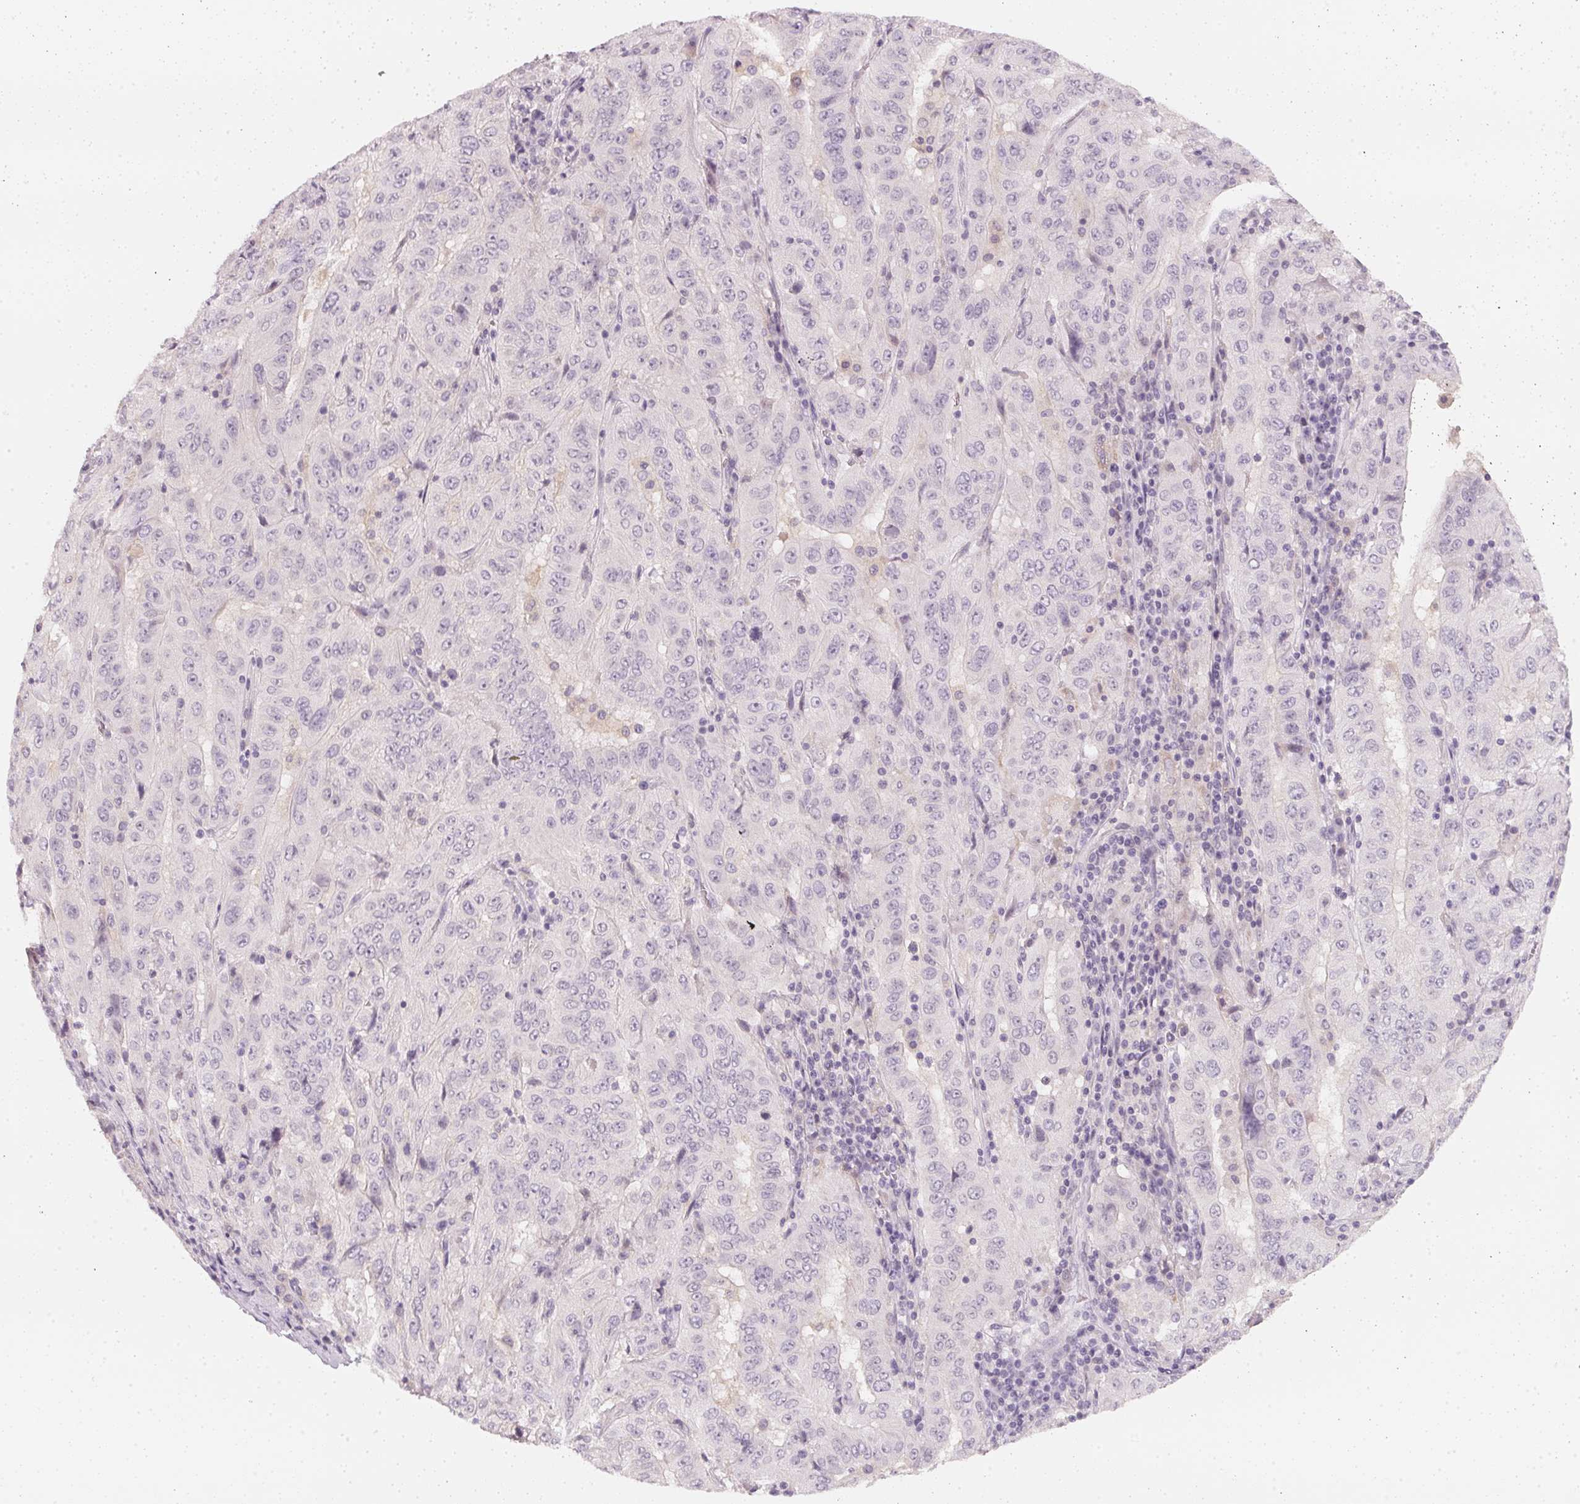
{"staining": {"intensity": "negative", "quantity": "none", "location": "none"}, "tissue": "pancreatic cancer", "cell_type": "Tumor cells", "image_type": "cancer", "snomed": [{"axis": "morphology", "description": "Adenocarcinoma, NOS"}, {"axis": "topography", "description": "Pancreas"}], "caption": "A high-resolution image shows immunohistochemistry (IHC) staining of pancreatic cancer (adenocarcinoma), which displays no significant staining in tumor cells.", "gene": "CFAP276", "patient": {"sex": "male", "age": 63}}